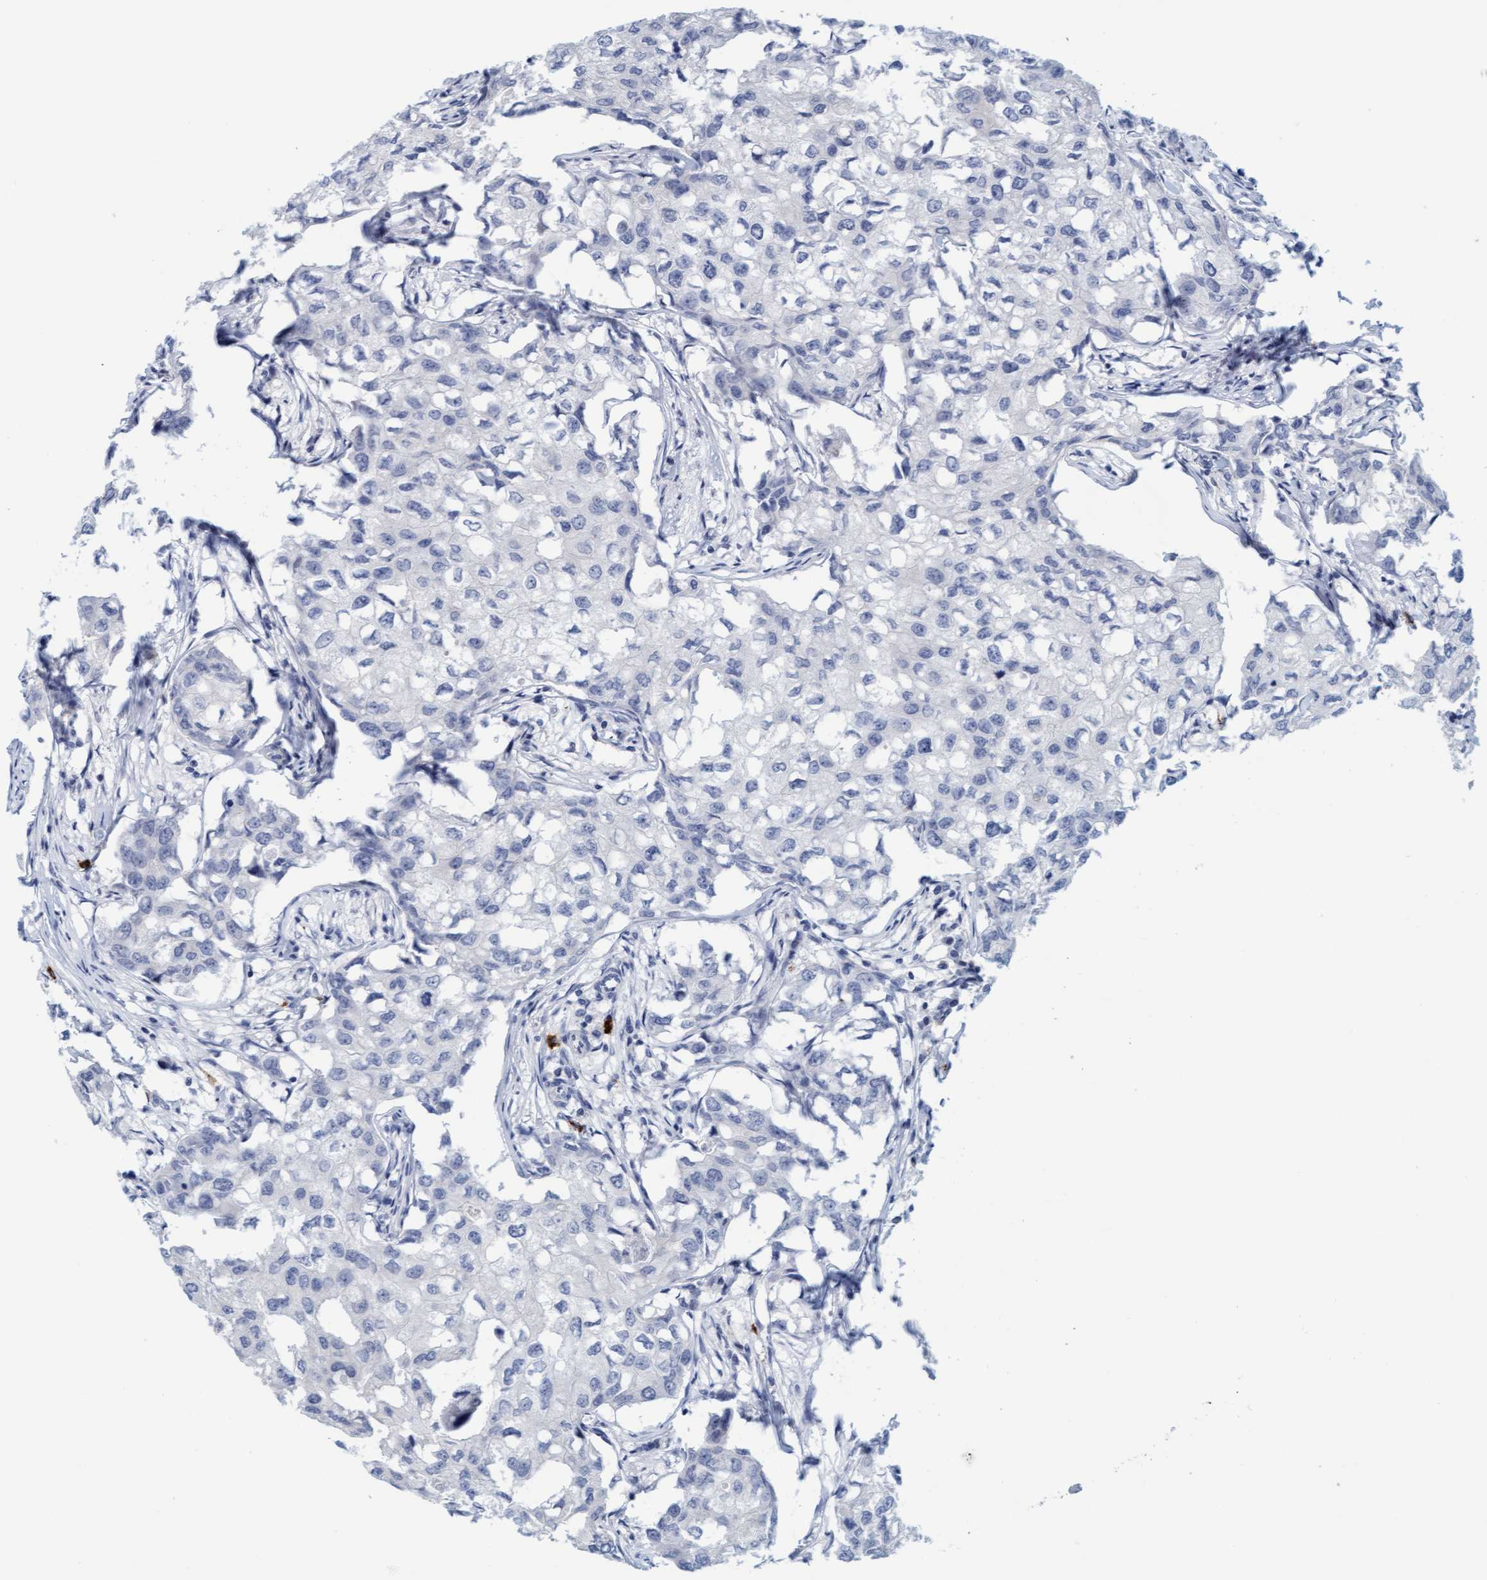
{"staining": {"intensity": "negative", "quantity": "none", "location": "none"}, "tissue": "breast cancer", "cell_type": "Tumor cells", "image_type": "cancer", "snomed": [{"axis": "morphology", "description": "Duct carcinoma"}, {"axis": "topography", "description": "Breast"}], "caption": "Micrograph shows no significant protein expression in tumor cells of breast cancer (intraductal carcinoma).", "gene": "CPA3", "patient": {"sex": "female", "age": 27}}